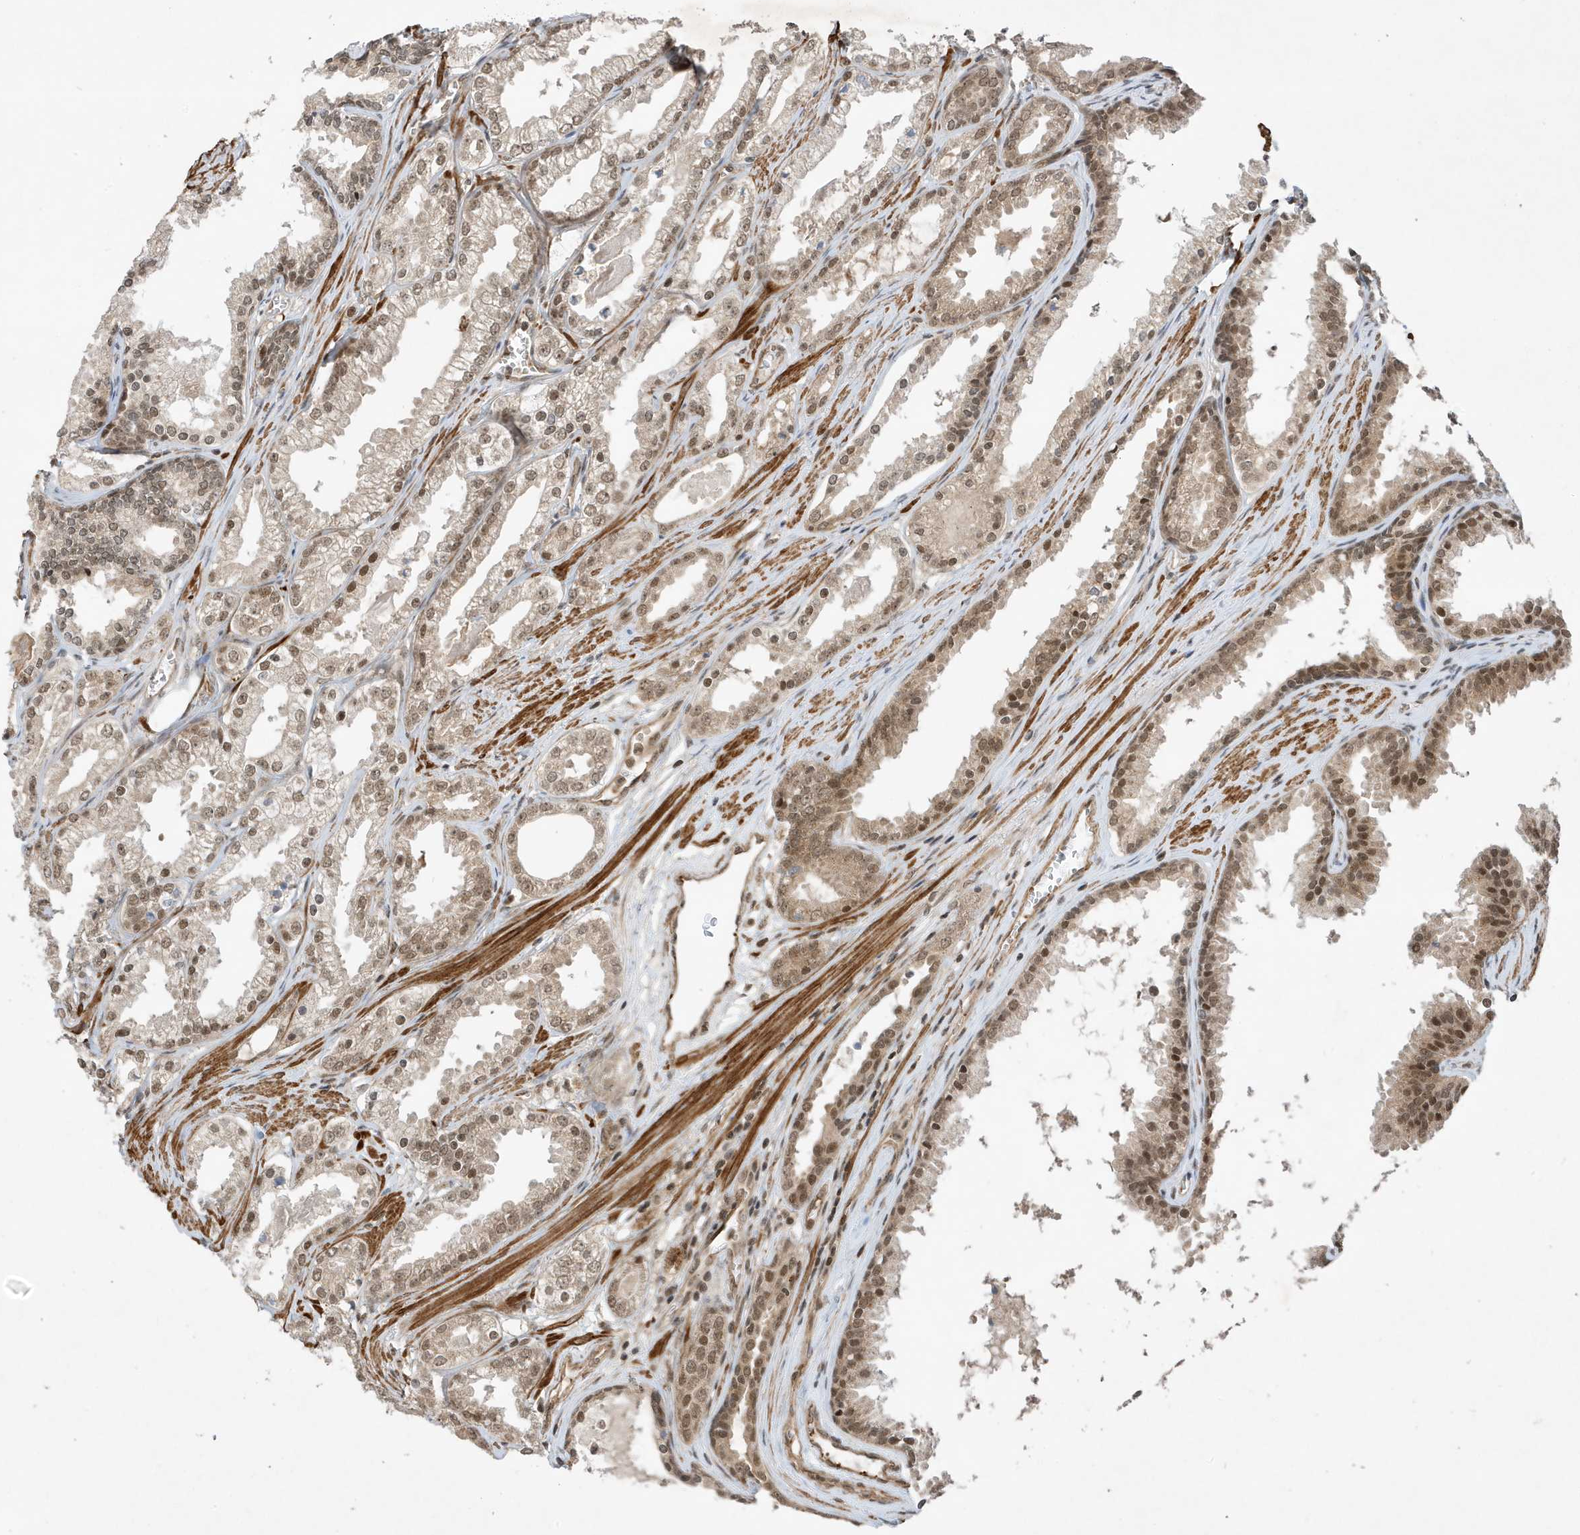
{"staining": {"intensity": "moderate", "quantity": "<25%", "location": "cytoplasmic/membranous,nuclear"}, "tissue": "prostate cancer", "cell_type": "Tumor cells", "image_type": "cancer", "snomed": [{"axis": "morphology", "description": "Adenocarcinoma, High grade"}, {"axis": "topography", "description": "Prostate"}], "caption": "Tumor cells demonstrate low levels of moderate cytoplasmic/membranous and nuclear positivity in approximately <25% of cells in human prostate cancer.", "gene": "MAST3", "patient": {"sex": "male", "age": 68}}